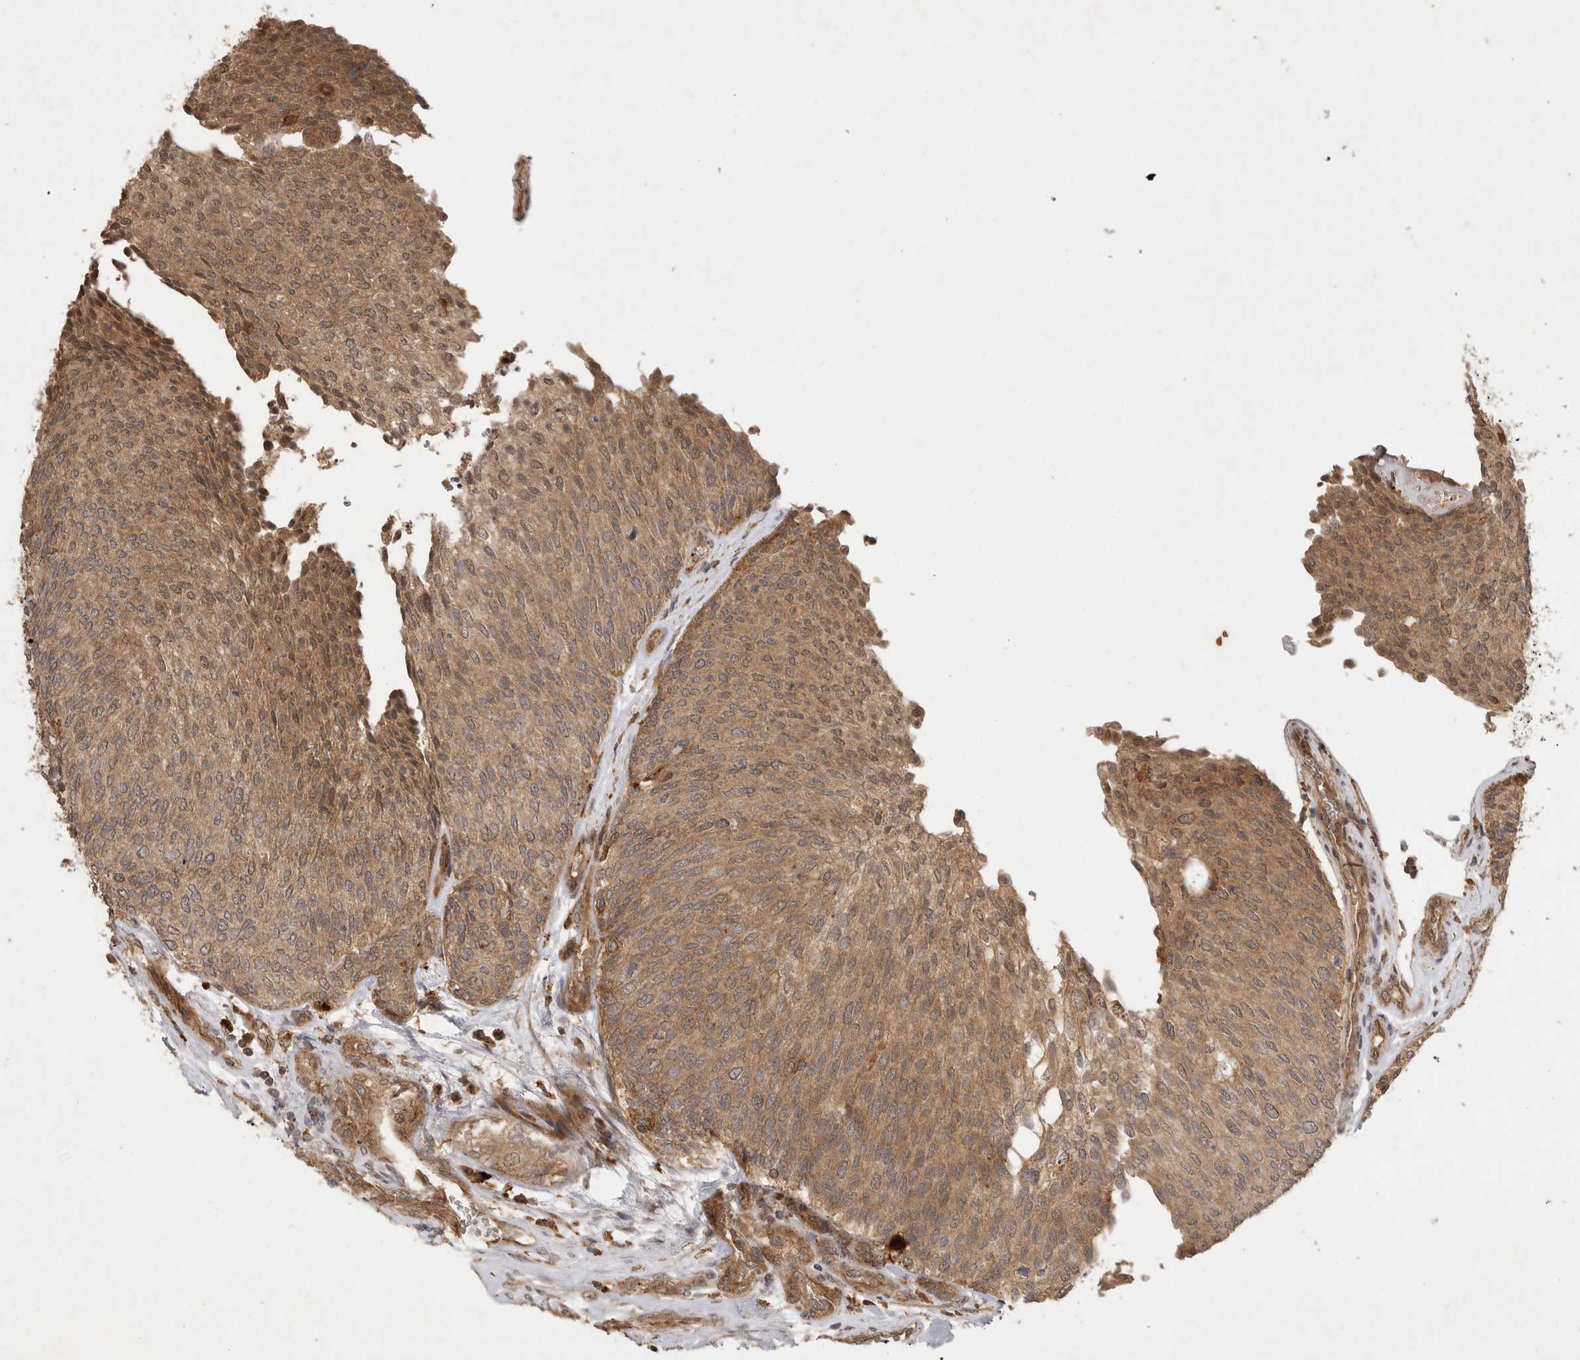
{"staining": {"intensity": "moderate", "quantity": ">75%", "location": "cytoplasmic/membranous"}, "tissue": "urothelial cancer", "cell_type": "Tumor cells", "image_type": "cancer", "snomed": [{"axis": "morphology", "description": "Urothelial carcinoma, Low grade"}, {"axis": "topography", "description": "Urinary bladder"}], "caption": "This photomicrograph reveals IHC staining of urothelial carcinoma (low-grade), with medium moderate cytoplasmic/membranous expression in about >75% of tumor cells.", "gene": "ZNF232", "patient": {"sex": "female", "age": 79}}